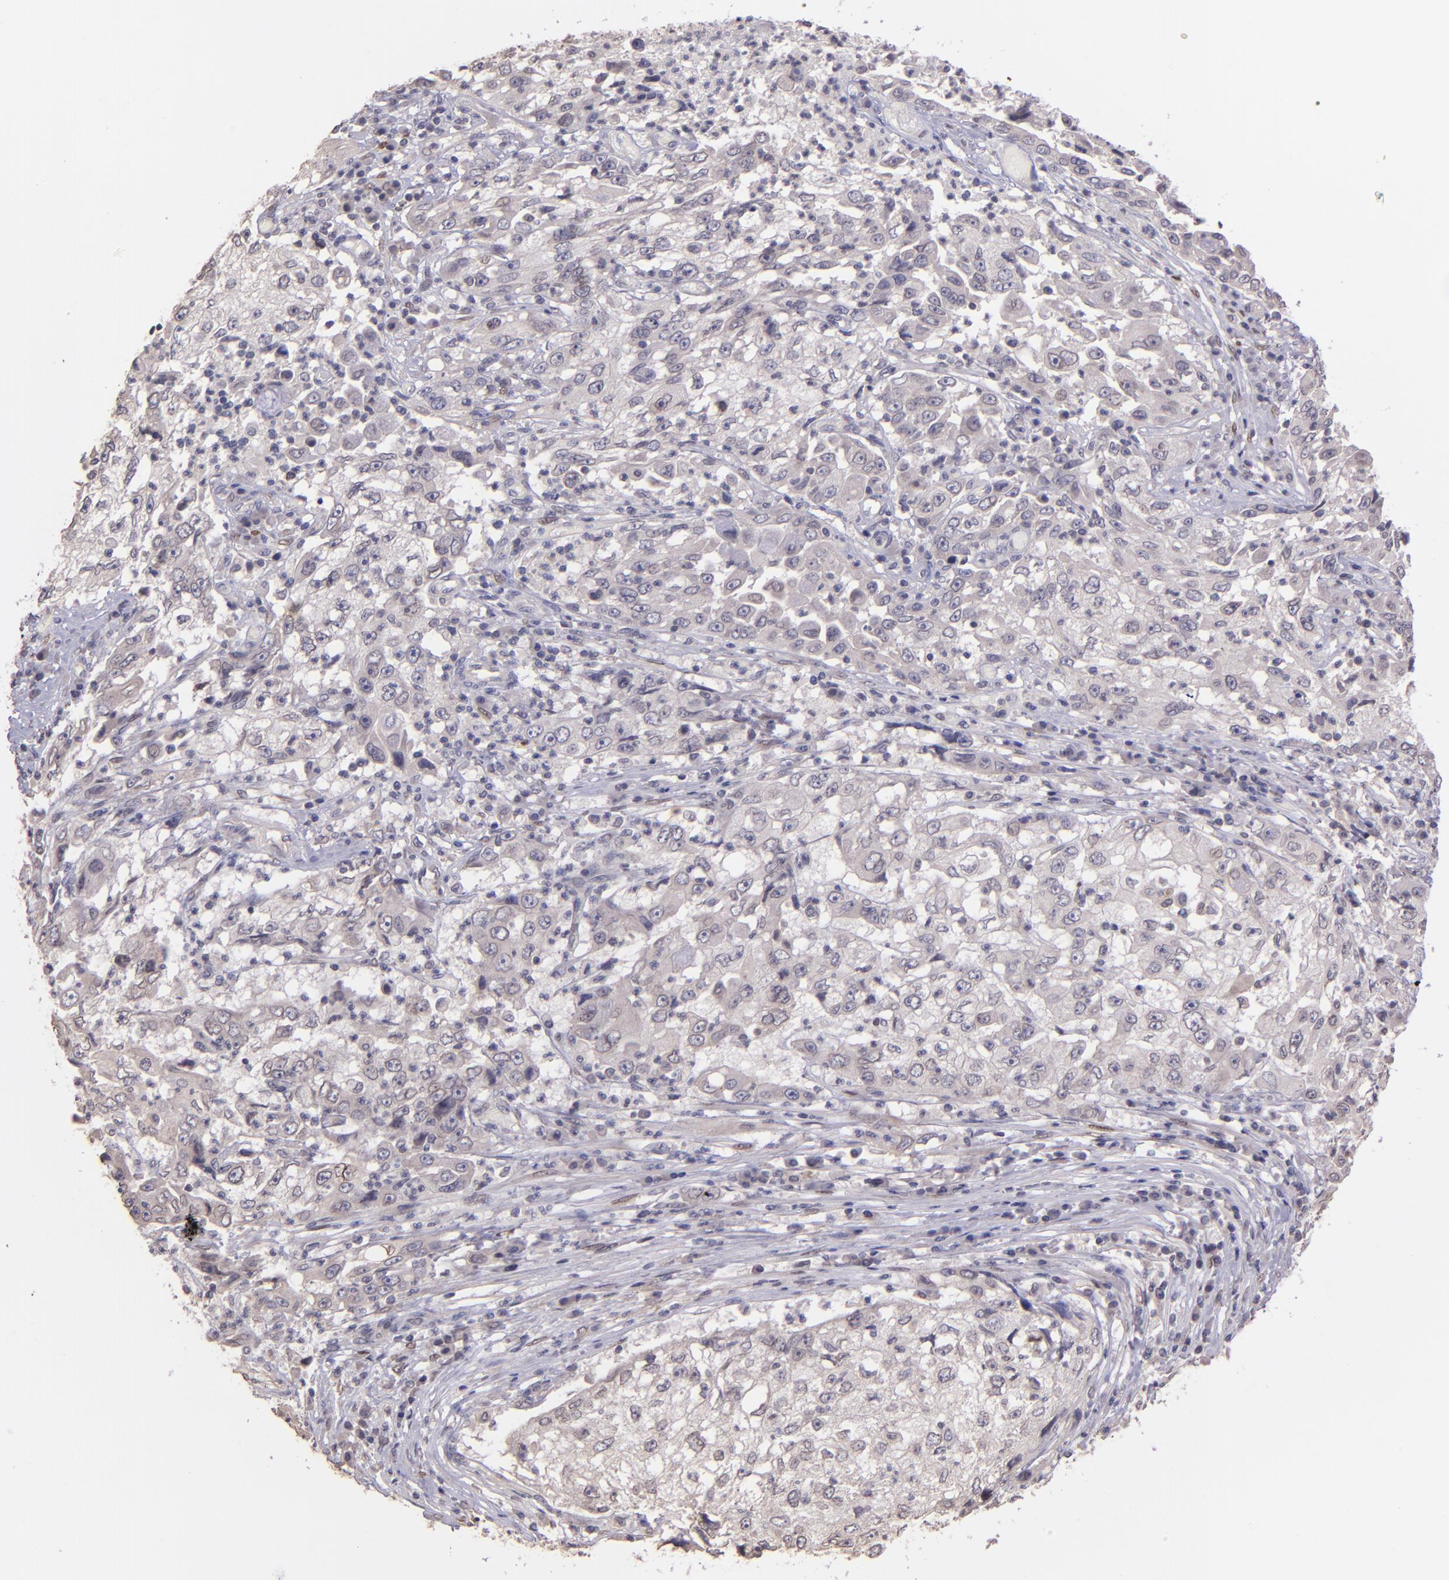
{"staining": {"intensity": "negative", "quantity": "none", "location": "none"}, "tissue": "cervical cancer", "cell_type": "Tumor cells", "image_type": "cancer", "snomed": [{"axis": "morphology", "description": "Squamous cell carcinoma, NOS"}, {"axis": "topography", "description": "Cervix"}], "caption": "This image is of cervical cancer (squamous cell carcinoma) stained with IHC to label a protein in brown with the nuclei are counter-stained blue. There is no expression in tumor cells.", "gene": "NUP62CL", "patient": {"sex": "female", "age": 36}}